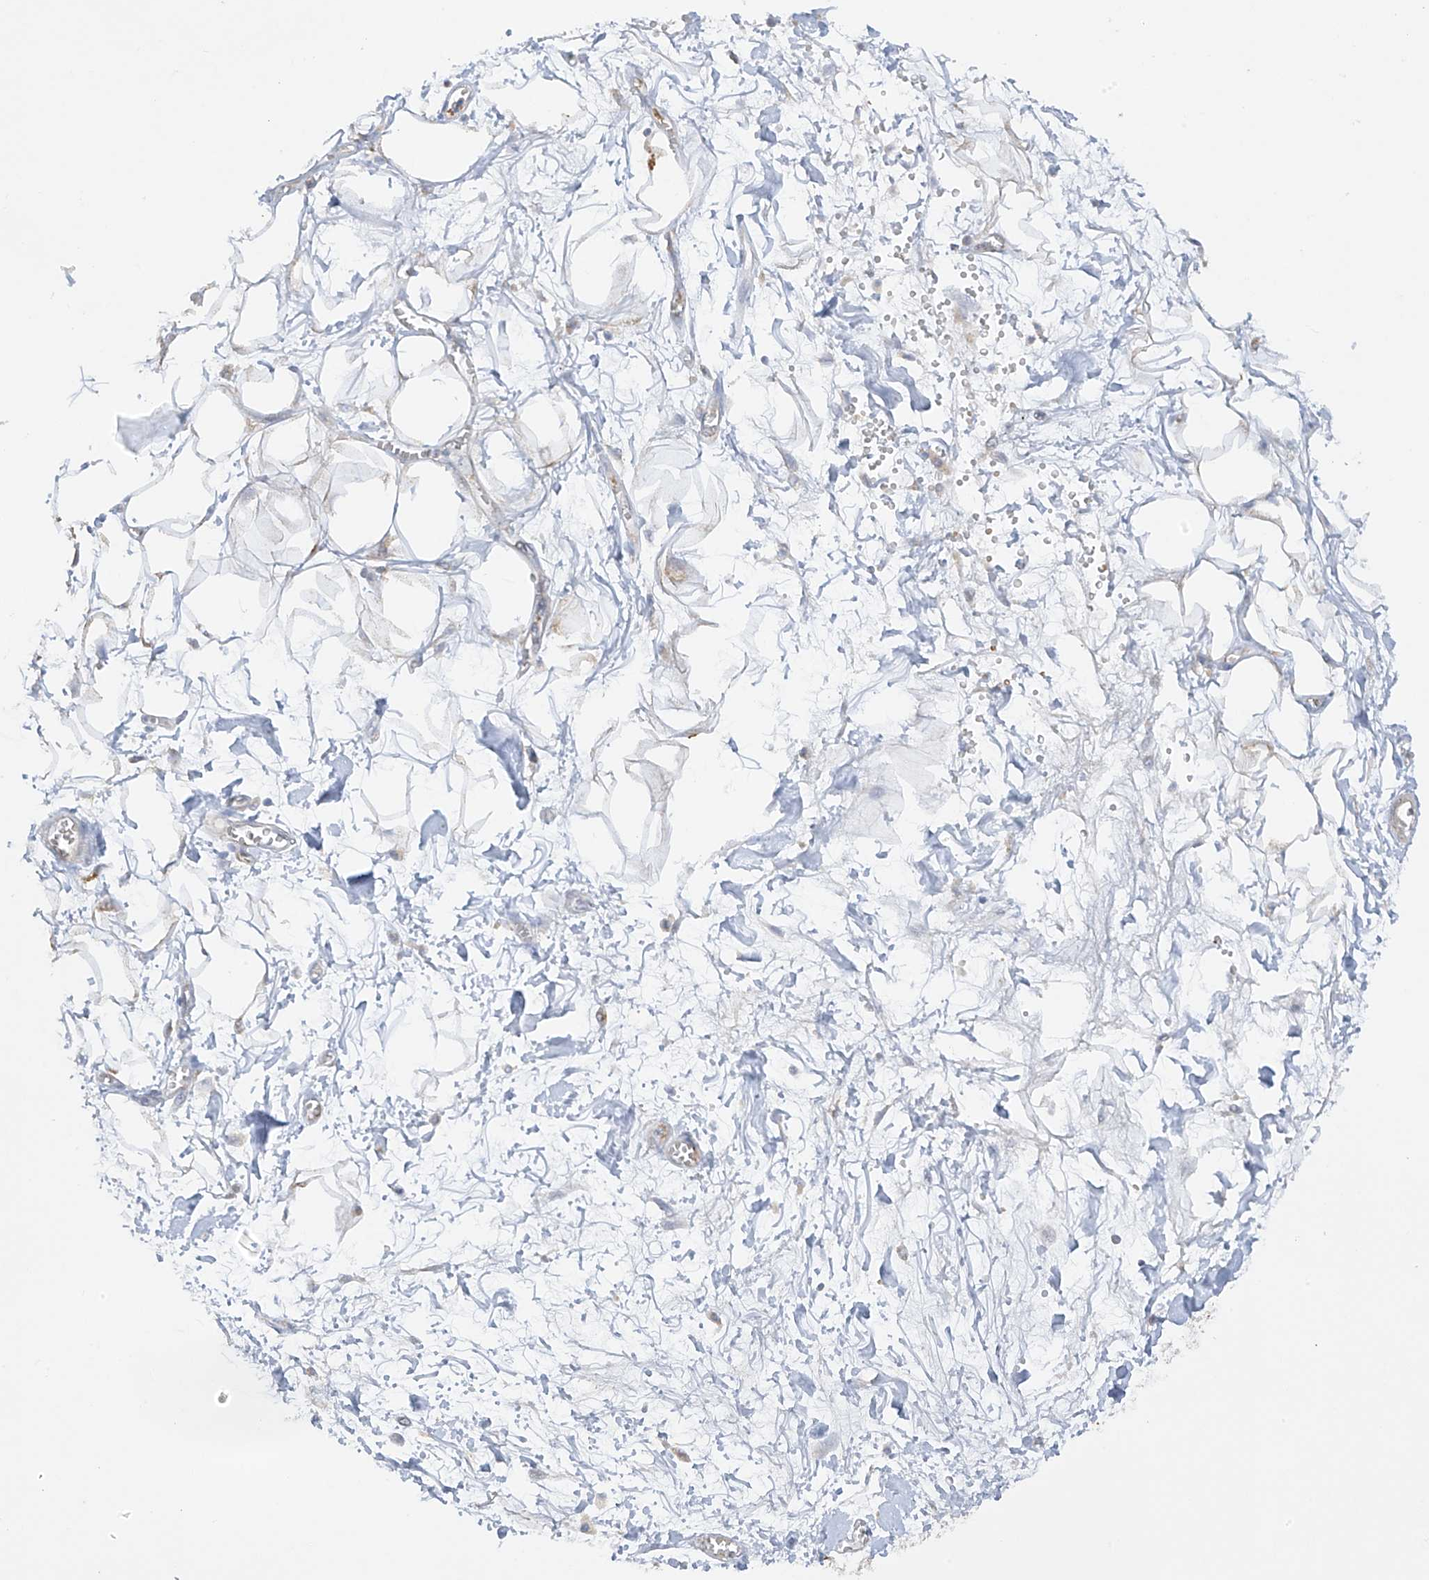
{"staining": {"intensity": "negative", "quantity": "none", "location": "none"}, "tissue": "adipose tissue", "cell_type": "Adipocytes", "image_type": "normal", "snomed": [{"axis": "morphology", "description": "Normal tissue, NOS"}, {"axis": "morphology", "description": "Adenocarcinoma, NOS"}, {"axis": "topography", "description": "Pancreas"}, {"axis": "topography", "description": "Peripheral nerve tissue"}], "caption": "Immunohistochemistry histopathology image of unremarkable human adipose tissue stained for a protein (brown), which displays no expression in adipocytes. (DAB immunohistochemistry with hematoxylin counter stain).", "gene": "METTL18", "patient": {"sex": "male", "age": 59}}